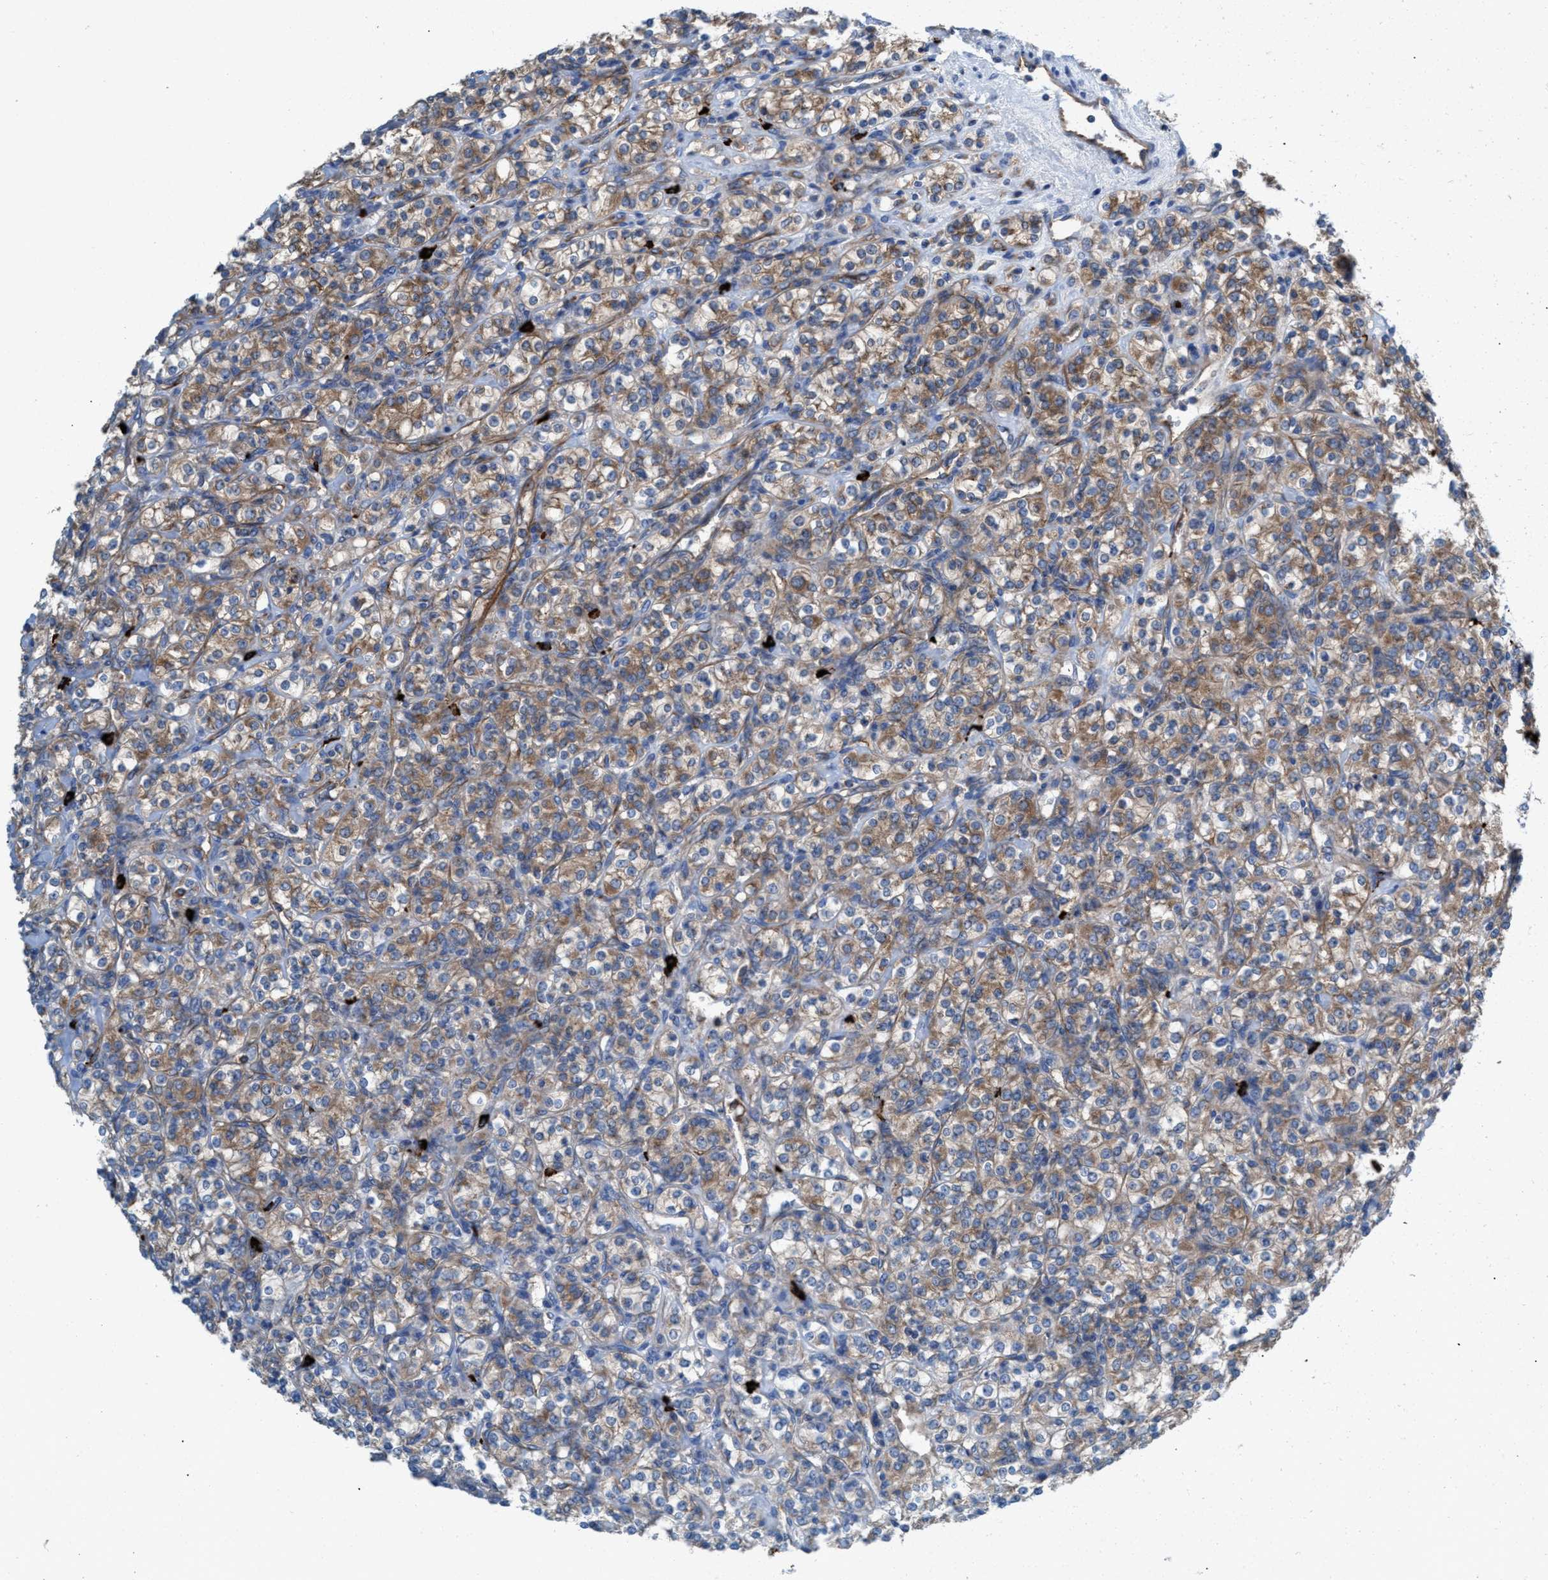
{"staining": {"intensity": "moderate", "quantity": ">75%", "location": "cytoplasmic/membranous"}, "tissue": "renal cancer", "cell_type": "Tumor cells", "image_type": "cancer", "snomed": [{"axis": "morphology", "description": "Adenocarcinoma, NOS"}, {"axis": "topography", "description": "Kidney"}], "caption": "A high-resolution histopathology image shows IHC staining of renal cancer, which demonstrates moderate cytoplasmic/membranous staining in about >75% of tumor cells.", "gene": "NYAP1", "patient": {"sex": "male", "age": 77}}